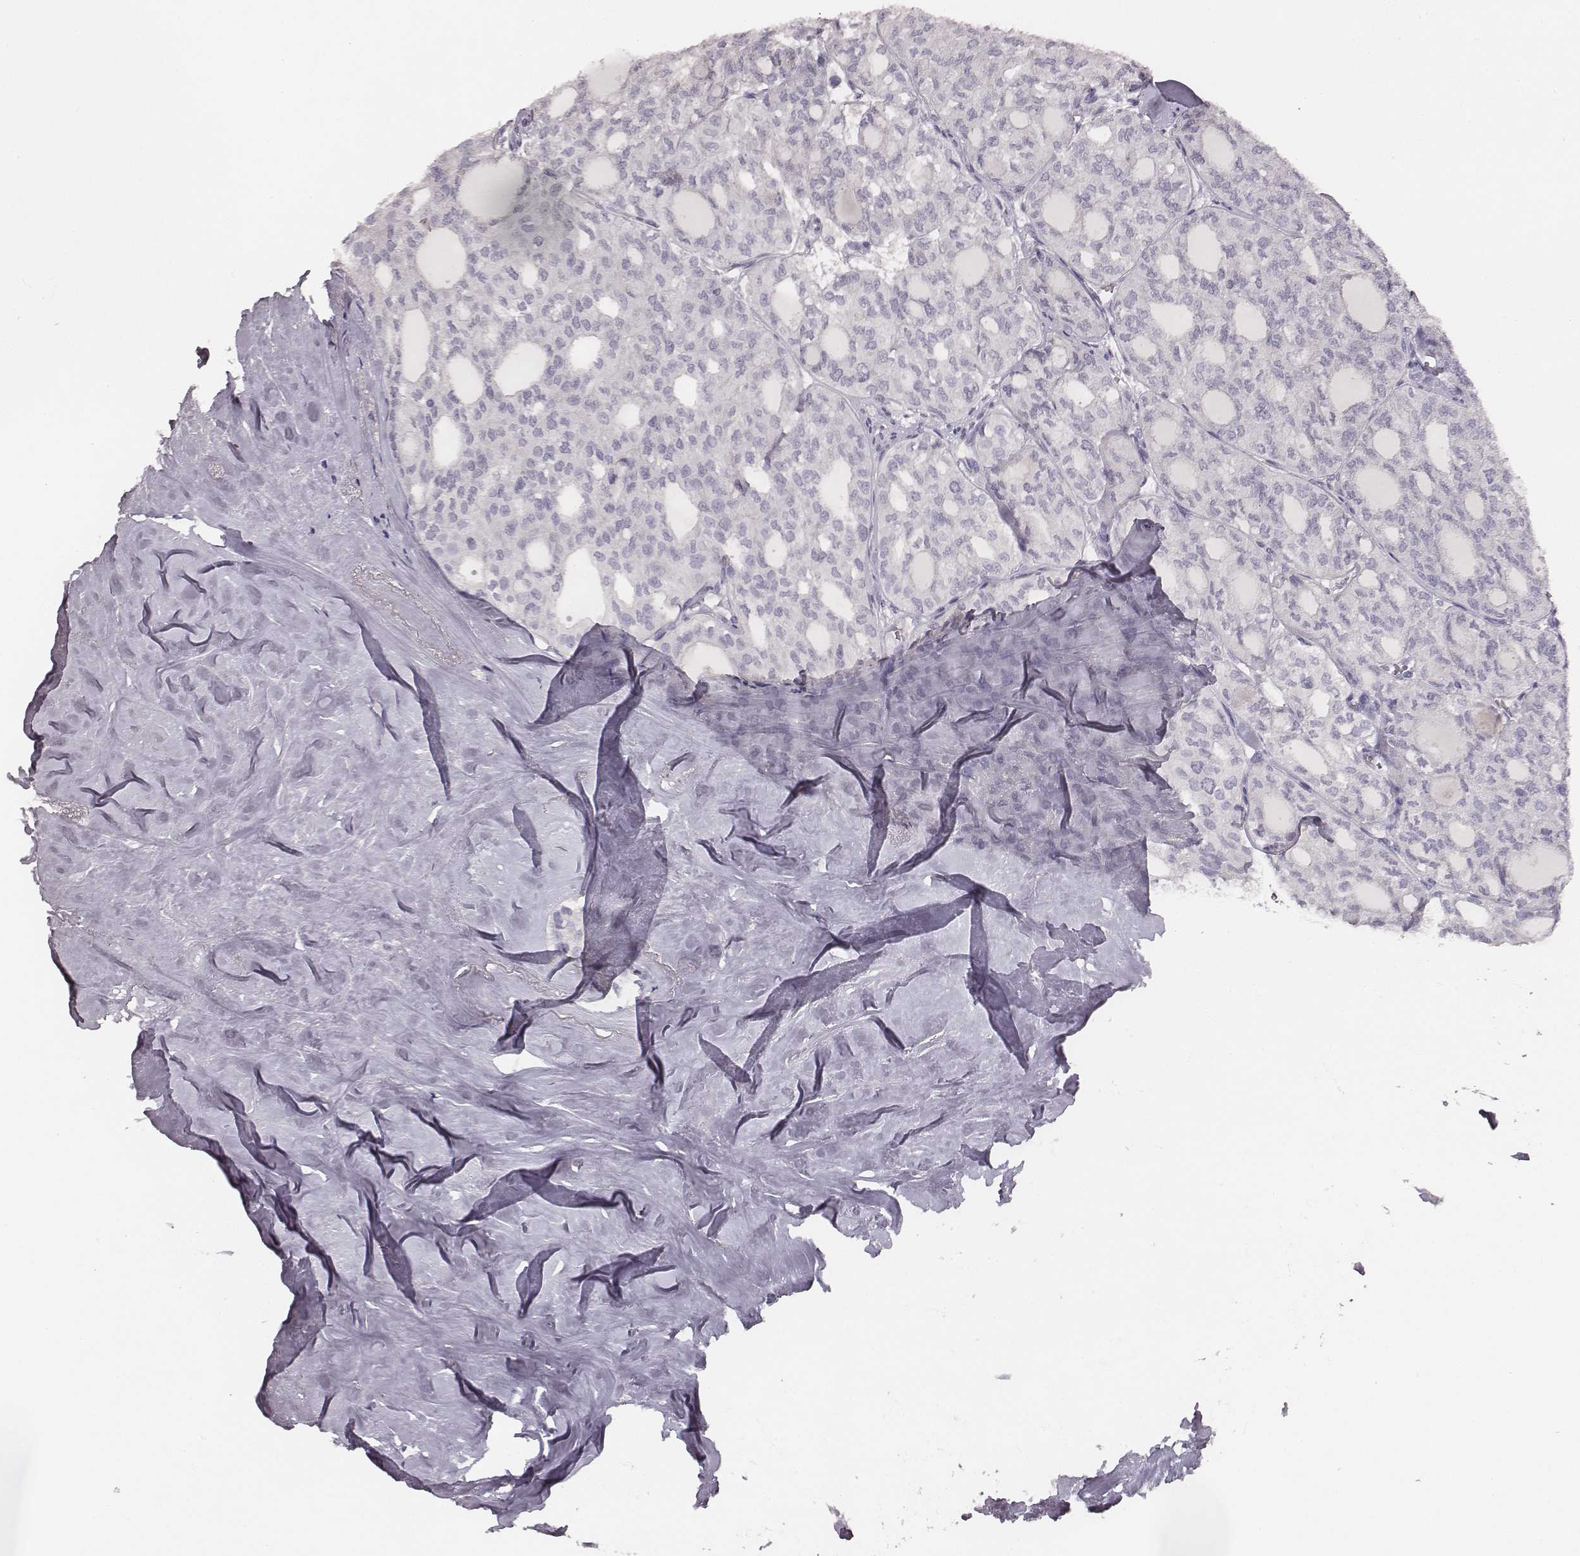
{"staining": {"intensity": "negative", "quantity": "none", "location": "none"}, "tissue": "thyroid cancer", "cell_type": "Tumor cells", "image_type": "cancer", "snomed": [{"axis": "morphology", "description": "Follicular adenoma carcinoma, NOS"}, {"axis": "topography", "description": "Thyroid gland"}], "caption": "Immunohistochemical staining of human thyroid cancer (follicular adenoma carcinoma) demonstrates no significant staining in tumor cells.", "gene": "MYH6", "patient": {"sex": "male", "age": 75}}